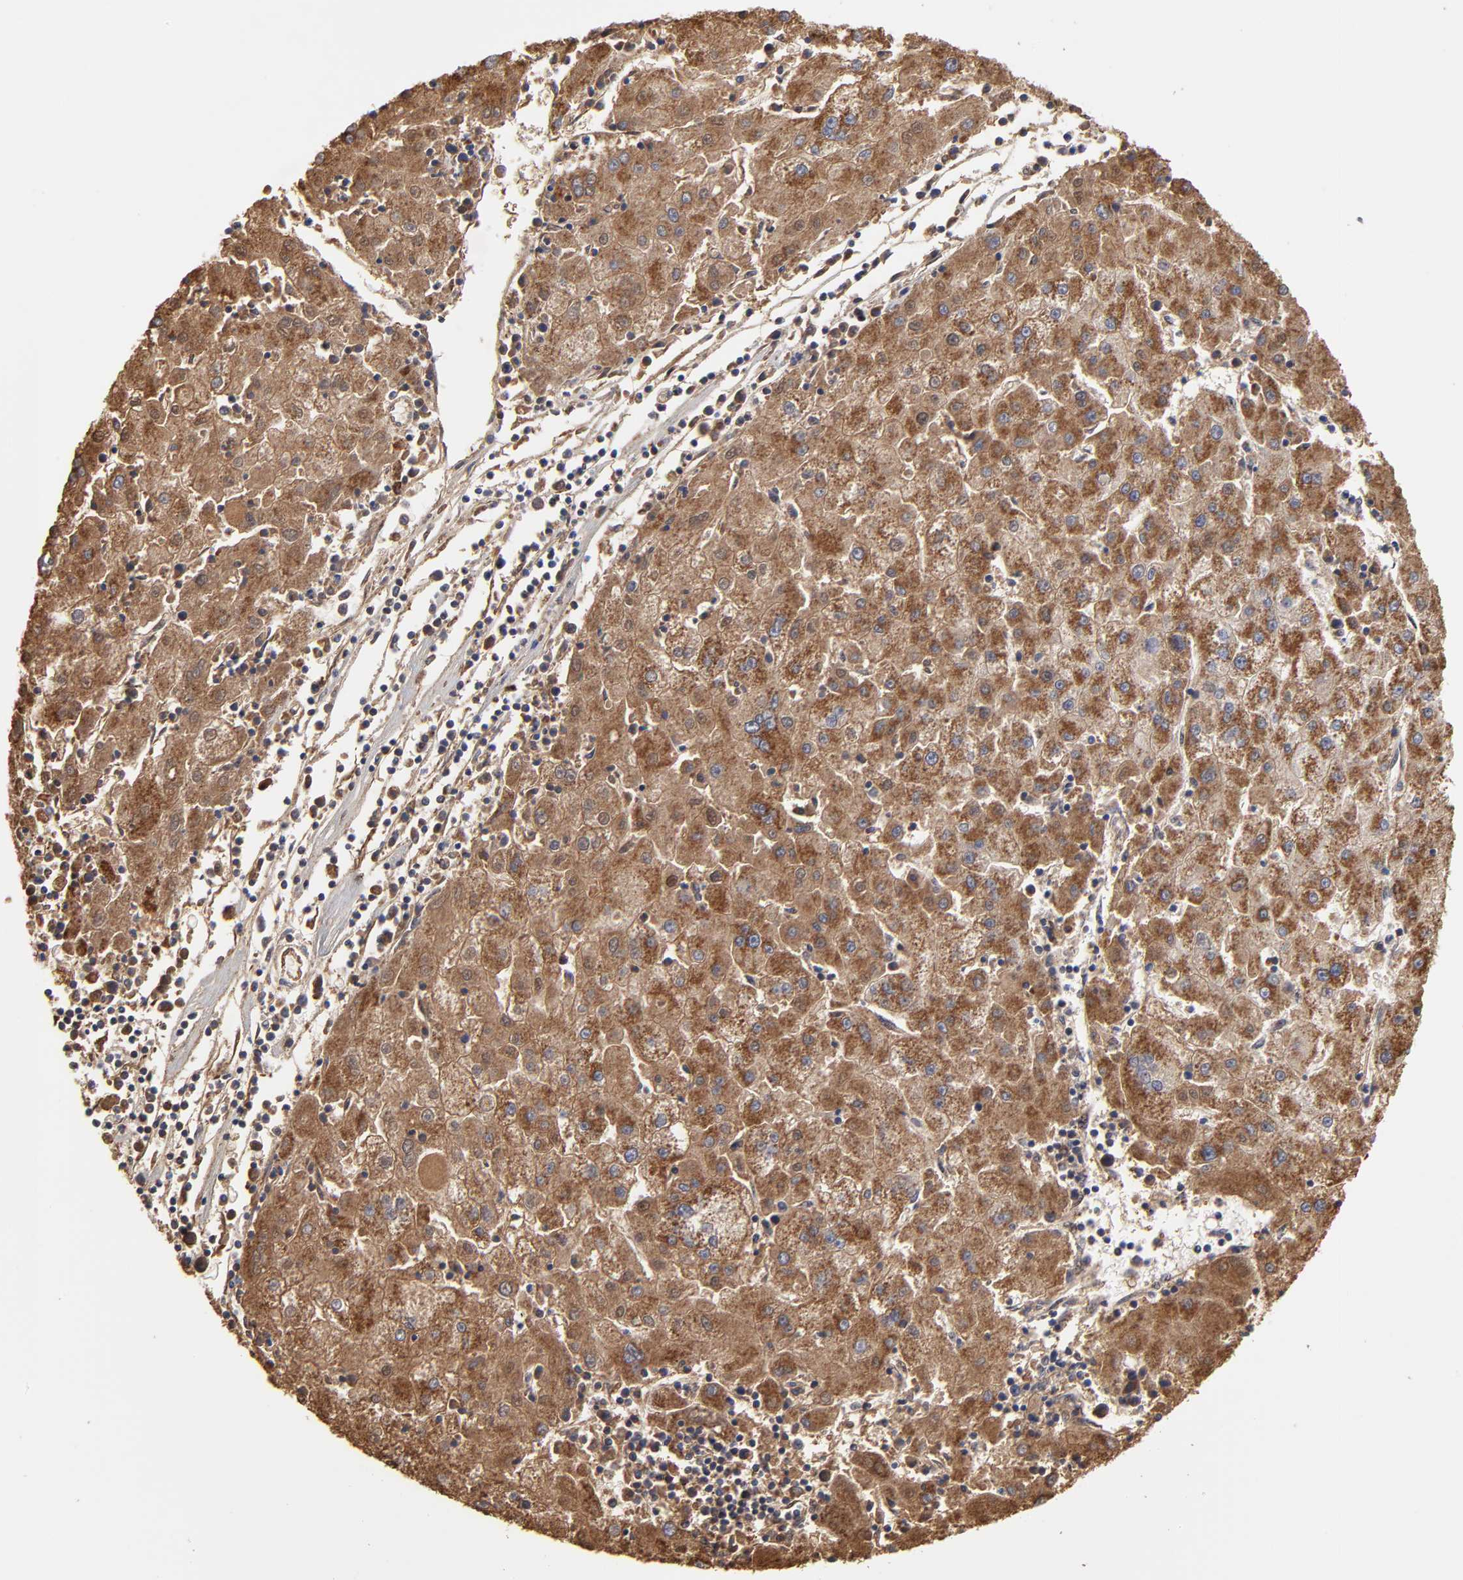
{"staining": {"intensity": "moderate", "quantity": ">75%", "location": "cytoplasmic/membranous"}, "tissue": "liver cancer", "cell_type": "Tumor cells", "image_type": "cancer", "snomed": [{"axis": "morphology", "description": "Carcinoma, Hepatocellular, NOS"}, {"axis": "topography", "description": "Liver"}], "caption": "Immunohistochemistry of human liver hepatocellular carcinoma displays medium levels of moderate cytoplasmic/membranous positivity in about >75% of tumor cells. Using DAB (brown) and hematoxylin (blue) stains, captured at high magnification using brightfield microscopy.", "gene": "ZNF550", "patient": {"sex": "male", "age": 72}}